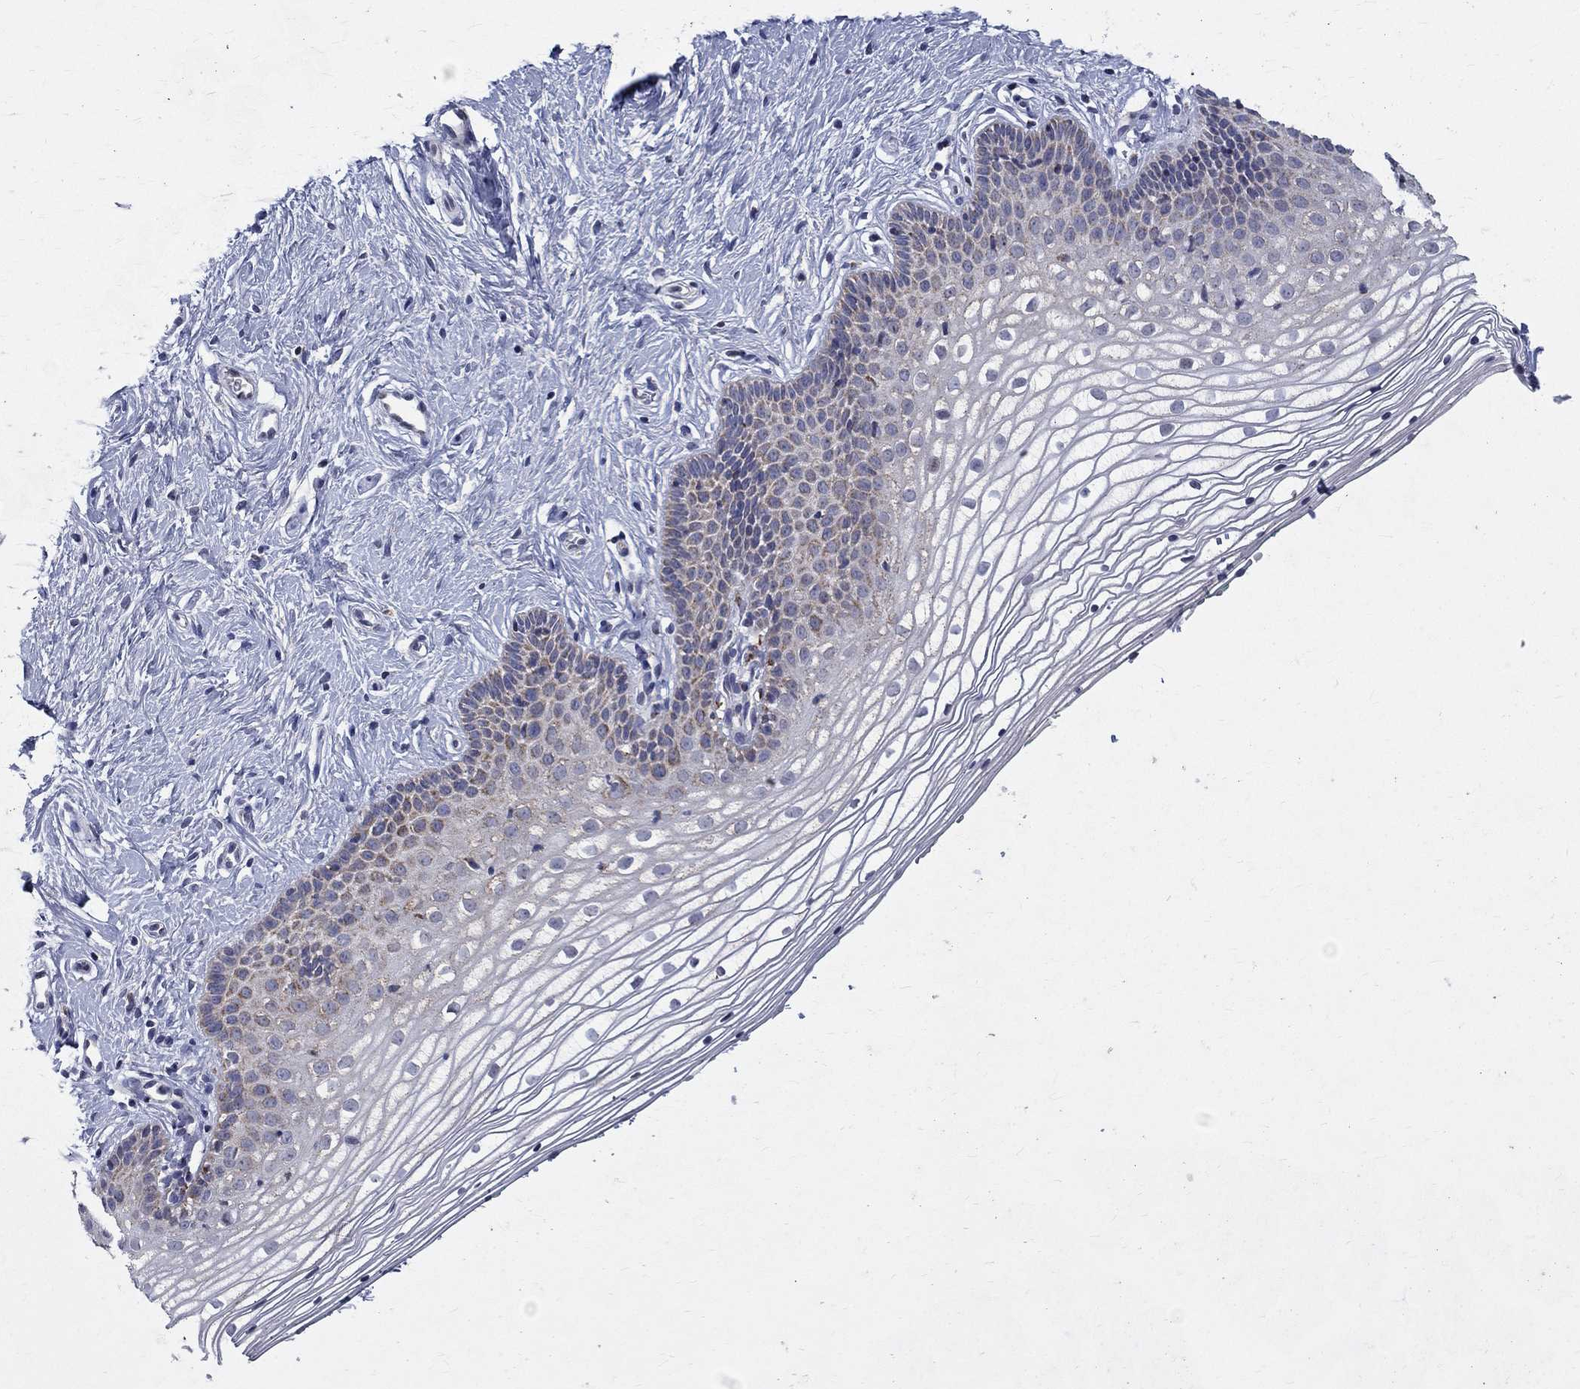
{"staining": {"intensity": "negative", "quantity": "none", "location": "none"}, "tissue": "vagina", "cell_type": "Squamous epithelial cells", "image_type": "normal", "snomed": [{"axis": "morphology", "description": "Normal tissue, NOS"}, {"axis": "topography", "description": "Vagina"}], "caption": "This is an immunohistochemistry (IHC) micrograph of benign human vagina. There is no staining in squamous epithelial cells.", "gene": "SLC4A10", "patient": {"sex": "female", "age": 36}}